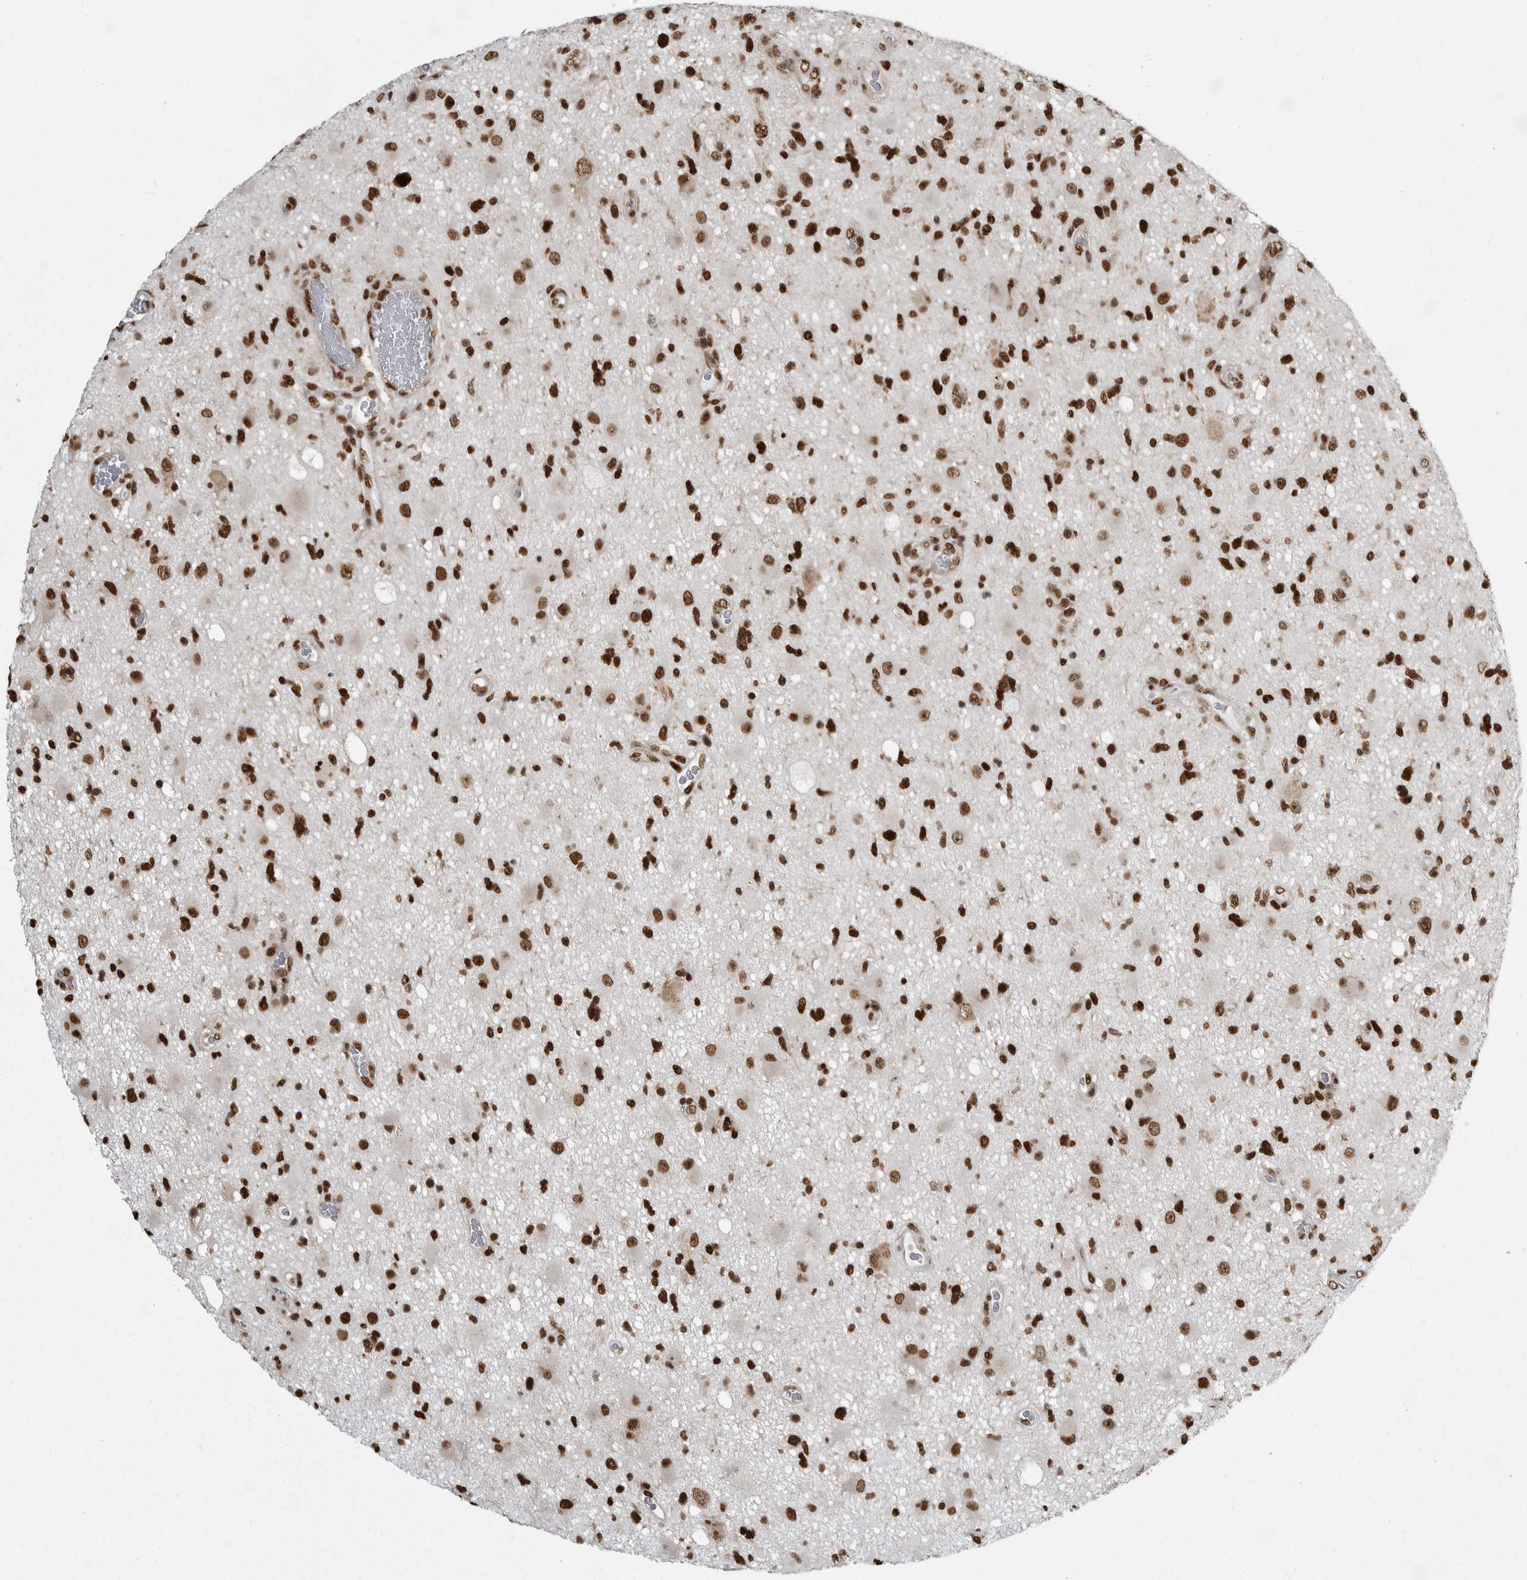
{"staining": {"intensity": "strong", "quantity": ">75%", "location": "nuclear"}, "tissue": "glioma", "cell_type": "Tumor cells", "image_type": "cancer", "snomed": [{"axis": "morphology", "description": "Glioma, malignant, High grade"}, {"axis": "topography", "description": "Brain"}], "caption": "The photomicrograph demonstrates staining of glioma, revealing strong nuclear protein staining (brown color) within tumor cells. (Stains: DAB in brown, nuclei in blue, Microscopy: brightfield microscopy at high magnification).", "gene": "YAF2", "patient": {"sex": "male", "age": 33}}